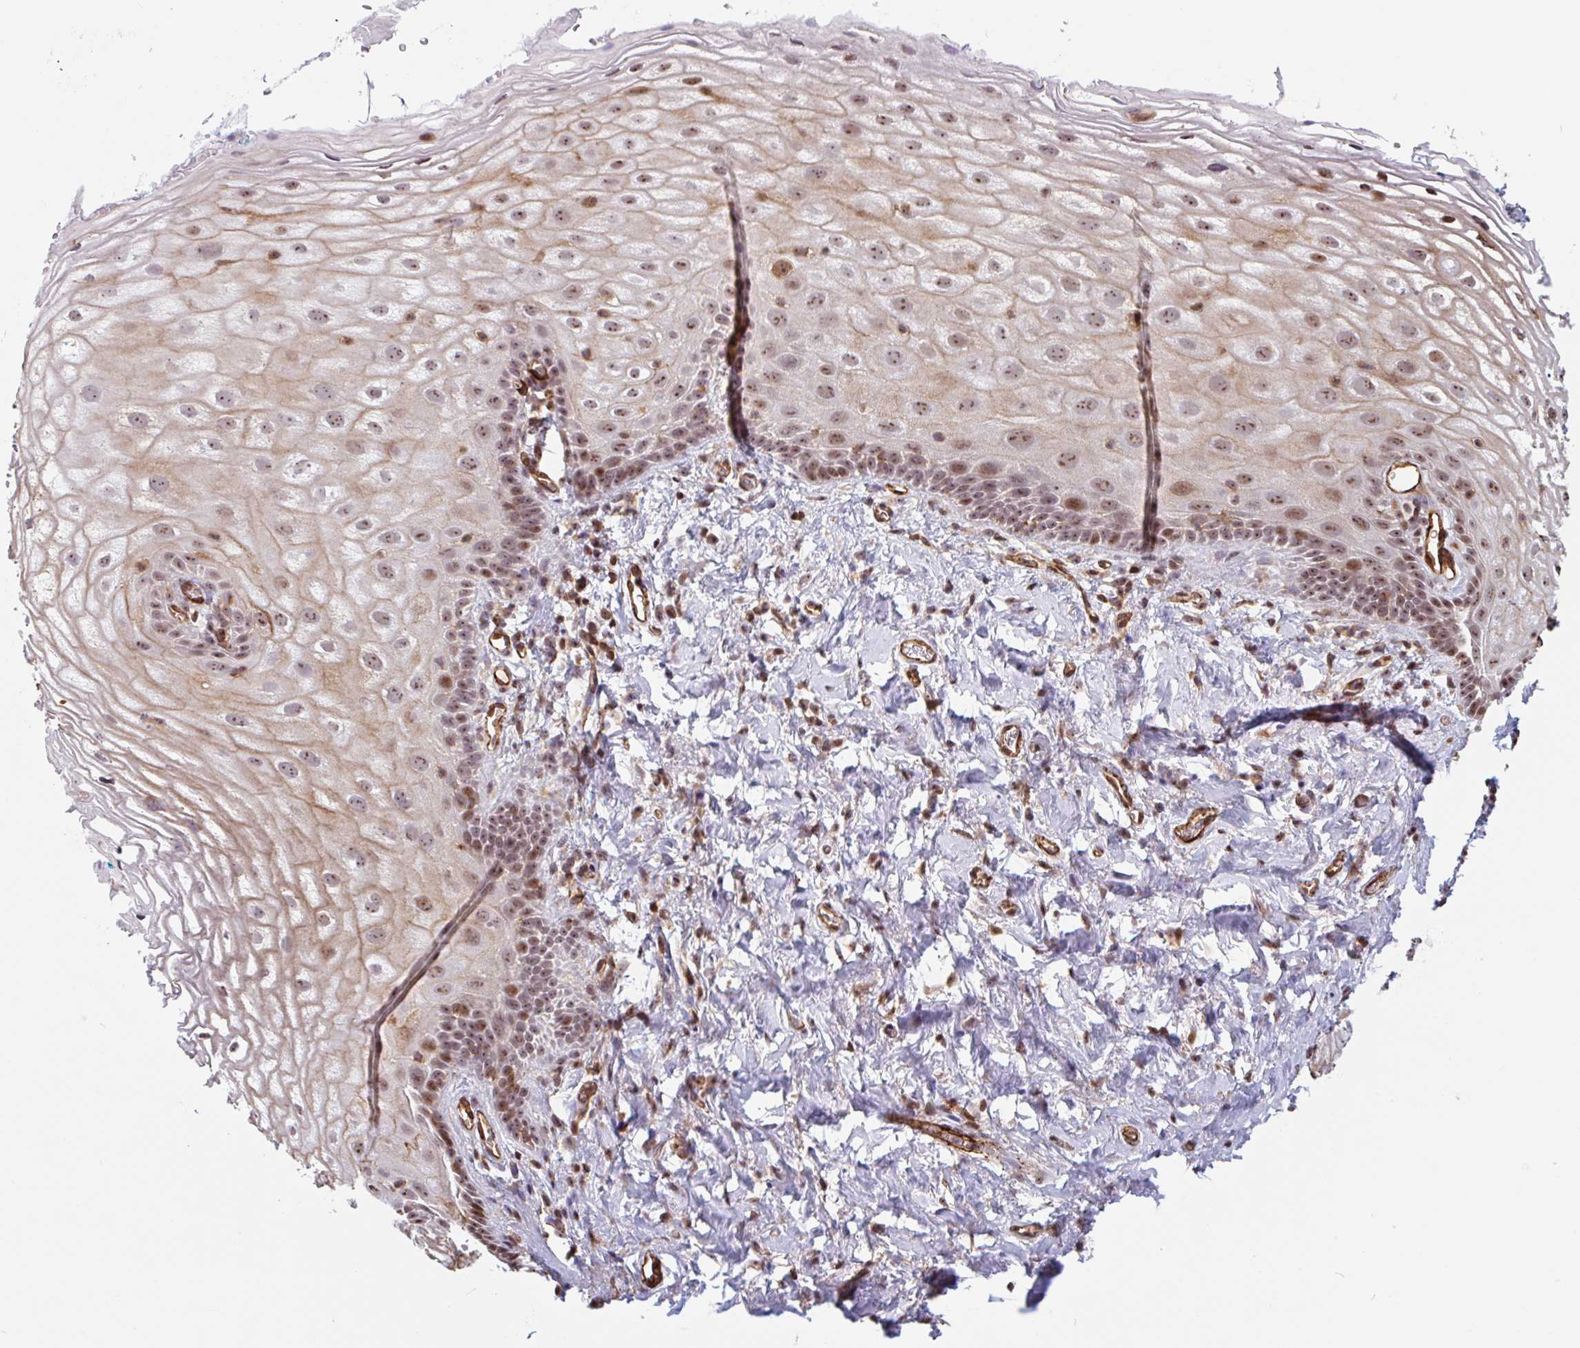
{"staining": {"intensity": "moderate", "quantity": ">75%", "location": "cytoplasmic/membranous,nuclear"}, "tissue": "vagina", "cell_type": "Squamous epithelial cells", "image_type": "normal", "snomed": [{"axis": "morphology", "description": "Normal tissue, NOS"}, {"axis": "morphology", "description": "Adenocarcinoma, NOS"}, {"axis": "topography", "description": "Rectum"}, {"axis": "topography", "description": "Vagina"}, {"axis": "topography", "description": "Peripheral nerve tissue"}], "caption": "A medium amount of moderate cytoplasmic/membranous,nuclear staining is seen in approximately >75% of squamous epithelial cells in unremarkable vagina. (Stains: DAB in brown, nuclei in blue, Microscopy: brightfield microscopy at high magnification).", "gene": "ZNF689", "patient": {"sex": "female", "age": 71}}